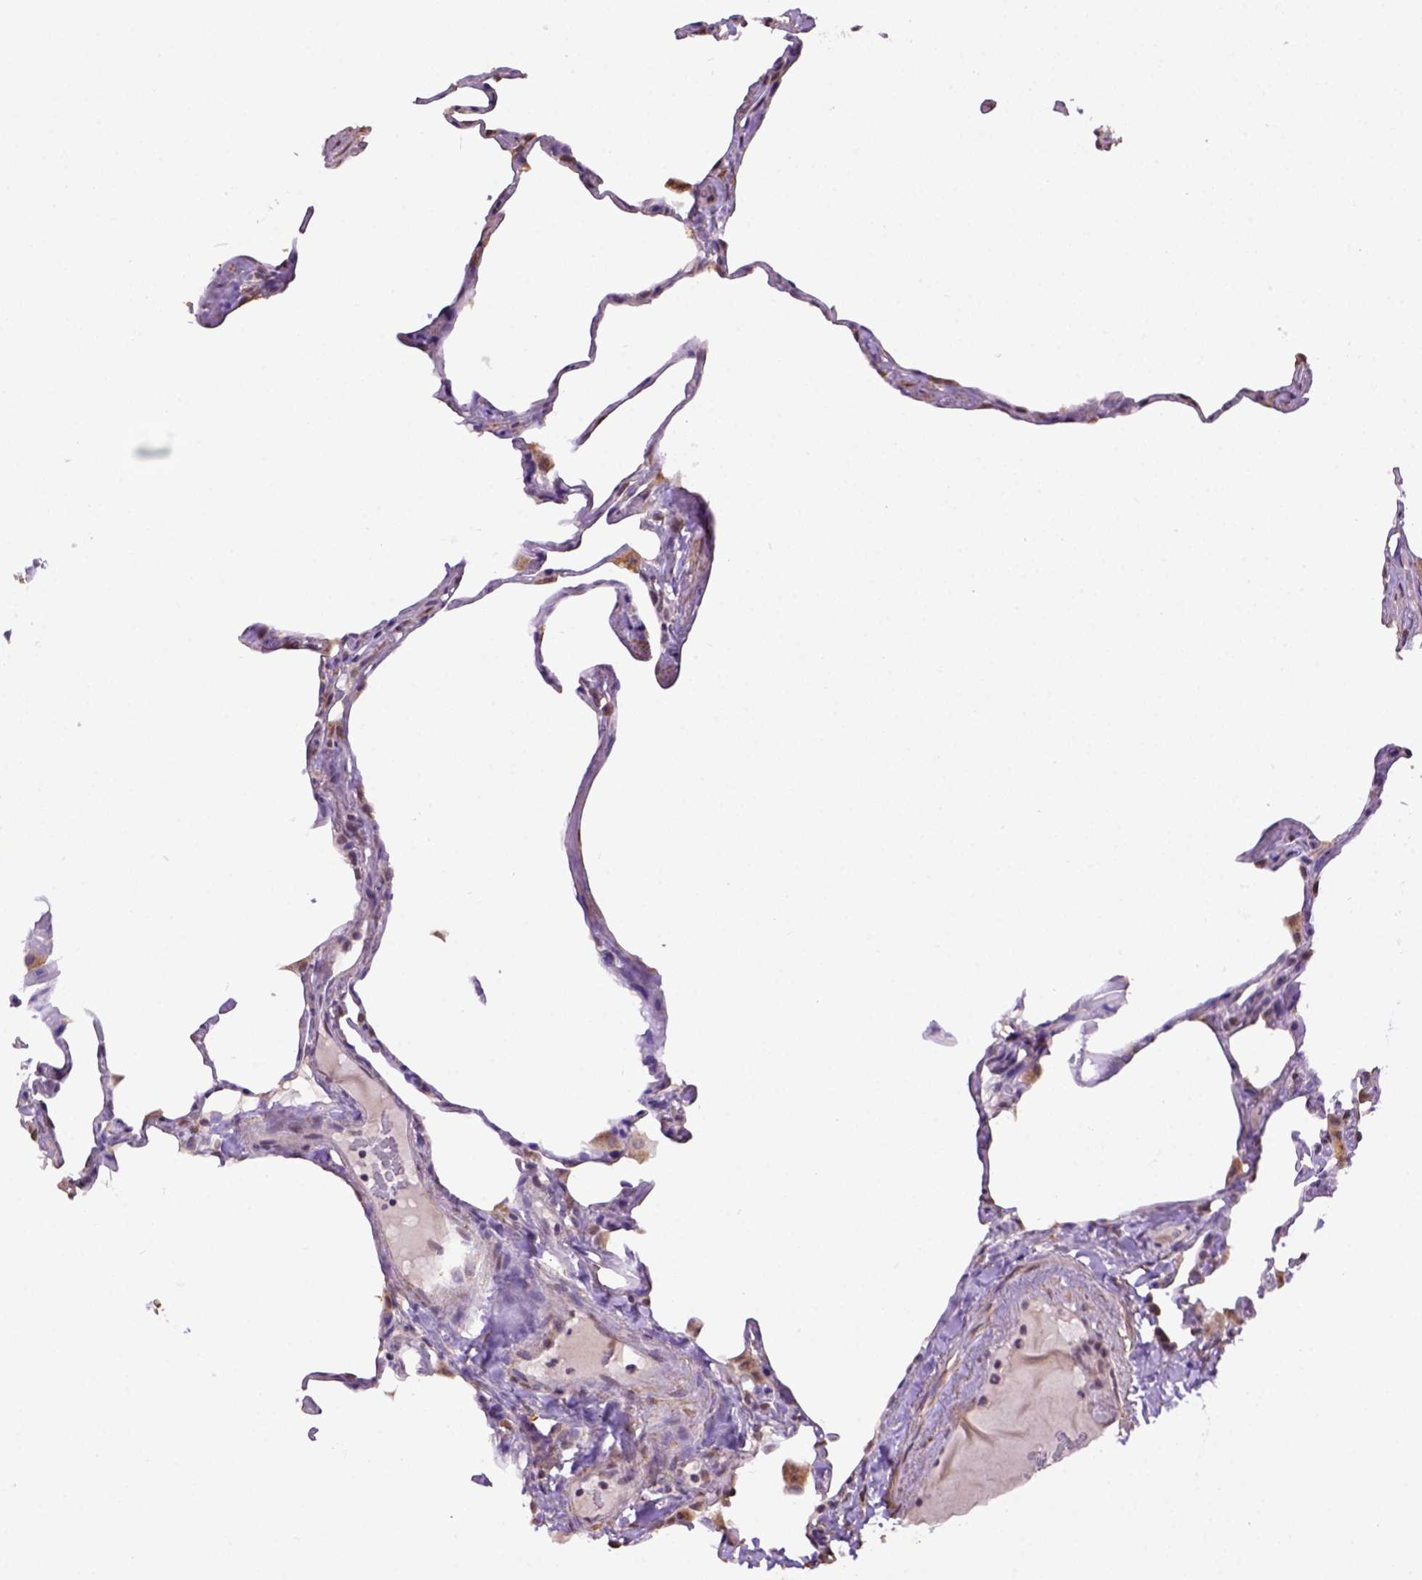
{"staining": {"intensity": "moderate", "quantity": "<25%", "location": "cytoplasmic/membranous"}, "tissue": "lung", "cell_type": "Alveolar cells", "image_type": "normal", "snomed": [{"axis": "morphology", "description": "Normal tissue, NOS"}, {"axis": "topography", "description": "Lung"}], "caption": "IHC (DAB) staining of benign lung demonstrates moderate cytoplasmic/membranous protein expression in about <25% of alveolar cells. The protein of interest is stained brown, and the nuclei are stained in blue (DAB (3,3'-diaminobenzidine) IHC with brightfield microscopy, high magnification).", "gene": "WDR17", "patient": {"sex": "male", "age": 65}}